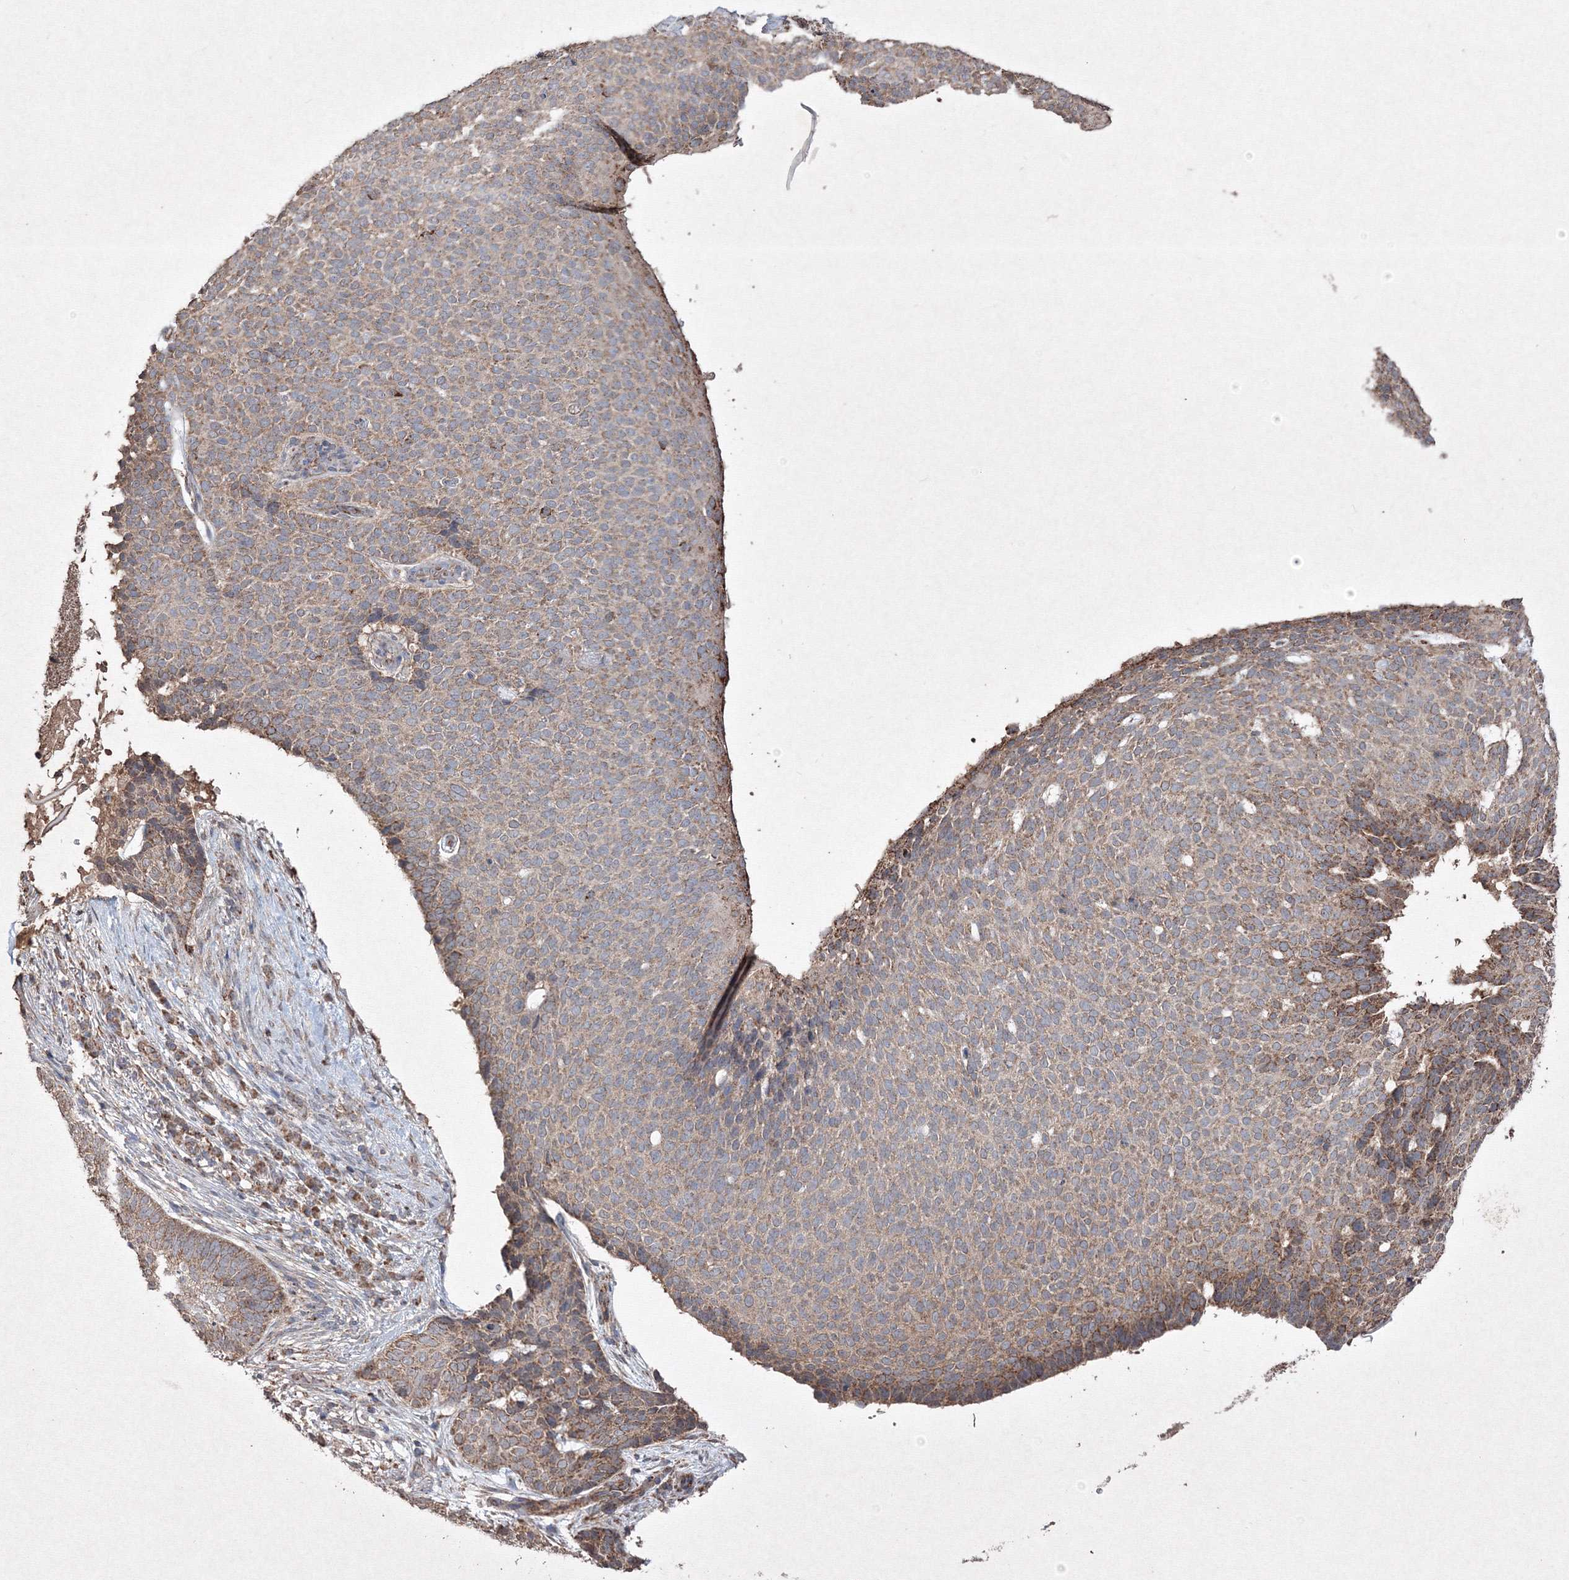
{"staining": {"intensity": "weak", "quantity": ">75%", "location": "cytoplasmic/membranous"}, "tissue": "skin cancer", "cell_type": "Tumor cells", "image_type": "cancer", "snomed": [{"axis": "morphology", "description": "Normal tissue, NOS"}, {"axis": "morphology", "description": "Basal cell carcinoma"}, {"axis": "topography", "description": "Skin"}], "caption": "Skin basal cell carcinoma tissue demonstrates weak cytoplasmic/membranous expression in approximately >75% of tumor cells", "gene": "GRSF1", "patient": {"sex": "male", "age": 50}}